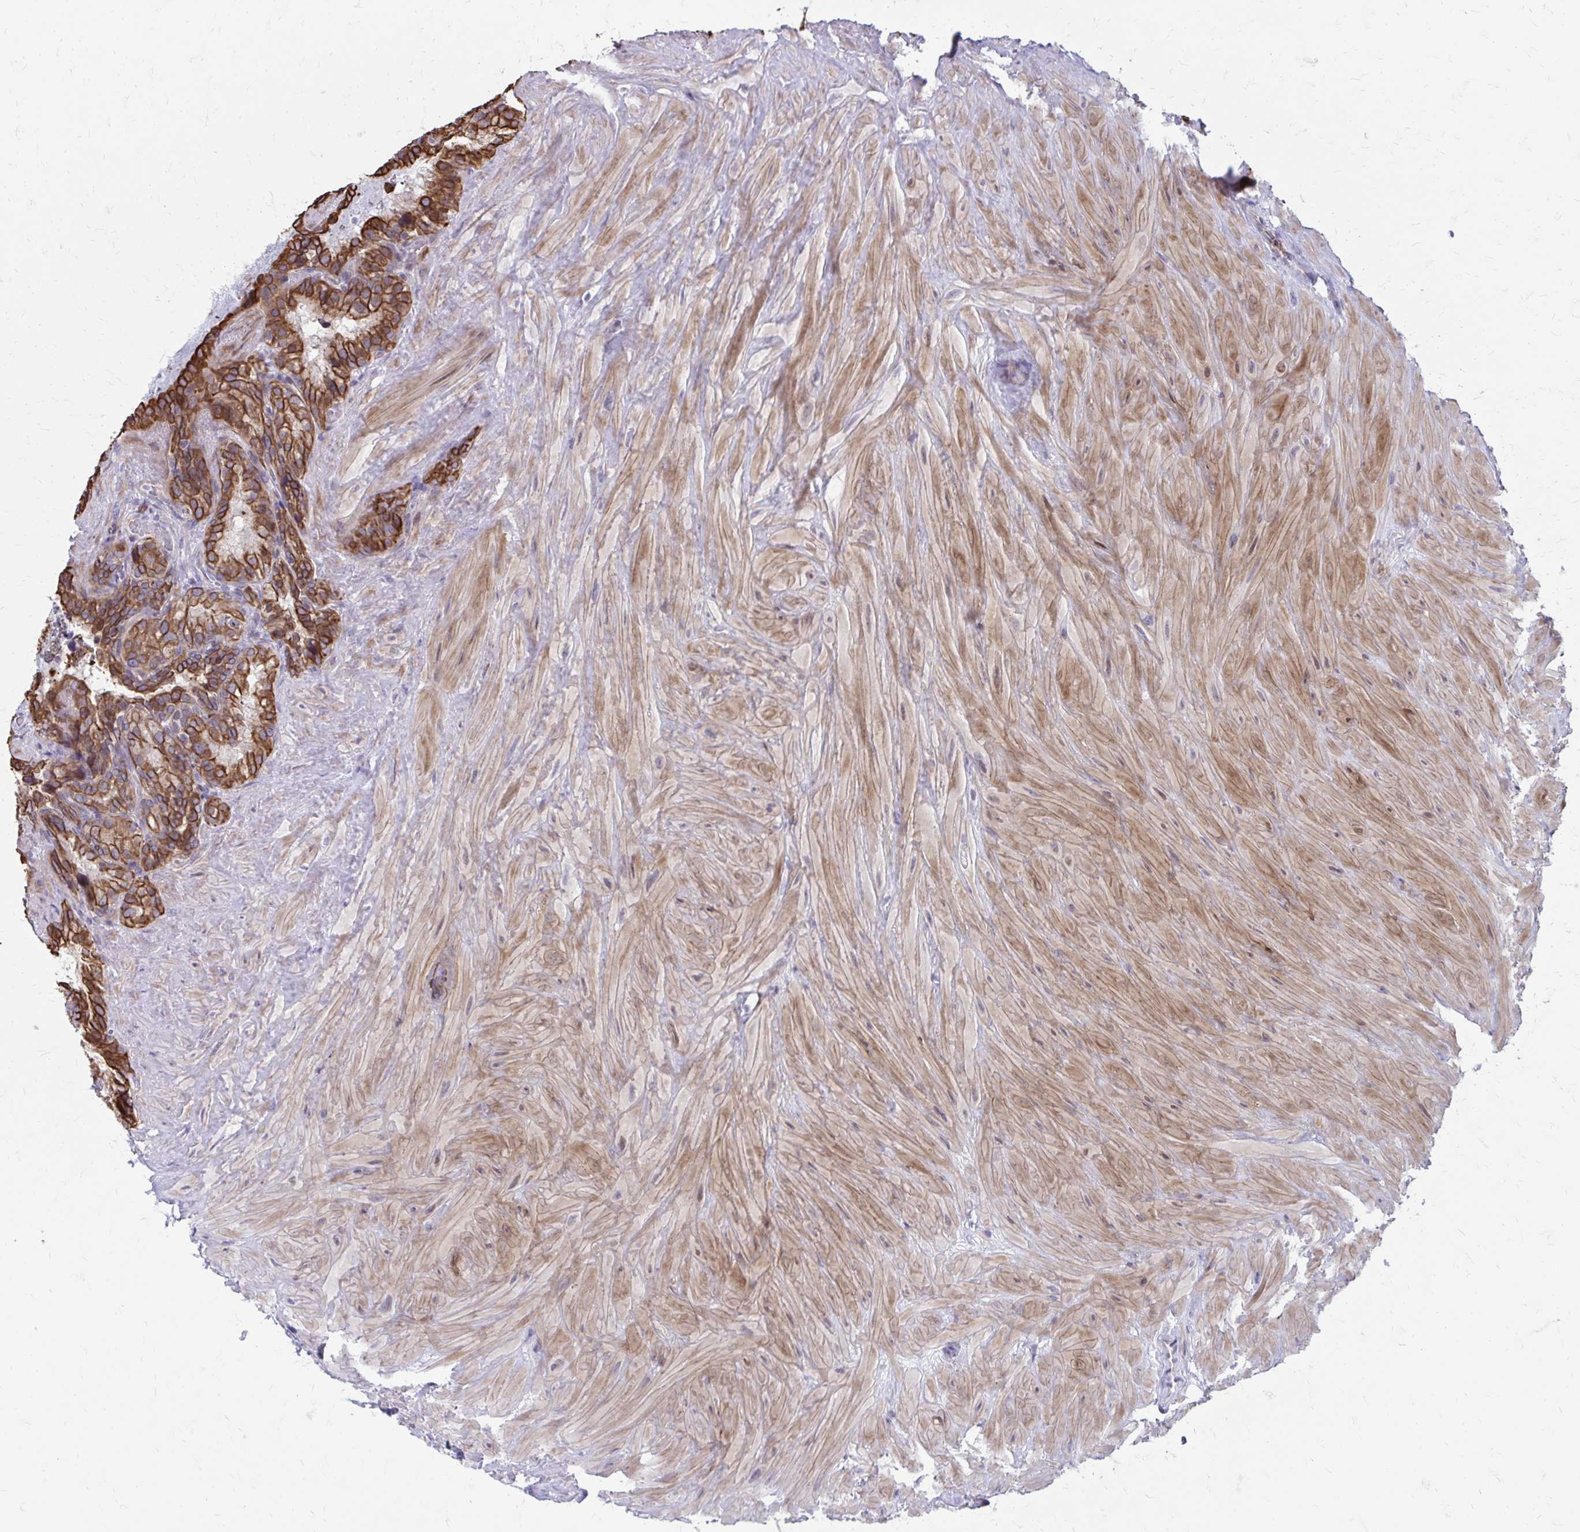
{"staining": {"intensity": "strong", "quantity": ">75%", "location": "cytoplasmic/membranous"}, "tissue": "seminal vesicle", "cell_type": "Glandular cells", "image_type": "normal", "snomed": [{"axis": "morphology", "description": "Normal tissue, NOS"}, {"axis": "topography", "description": "Seminal veicle"}], "caption": "Immunohistochemistry (IHC) micrograph of normal human seminal vesicle stained for a protein (brown), which reveals high levels of strong cytoplasmic/membranous staining in about >75% of glandular cells.", "gene": "ANKRD30B", "patient": {"sex": "male", "age": 60}}